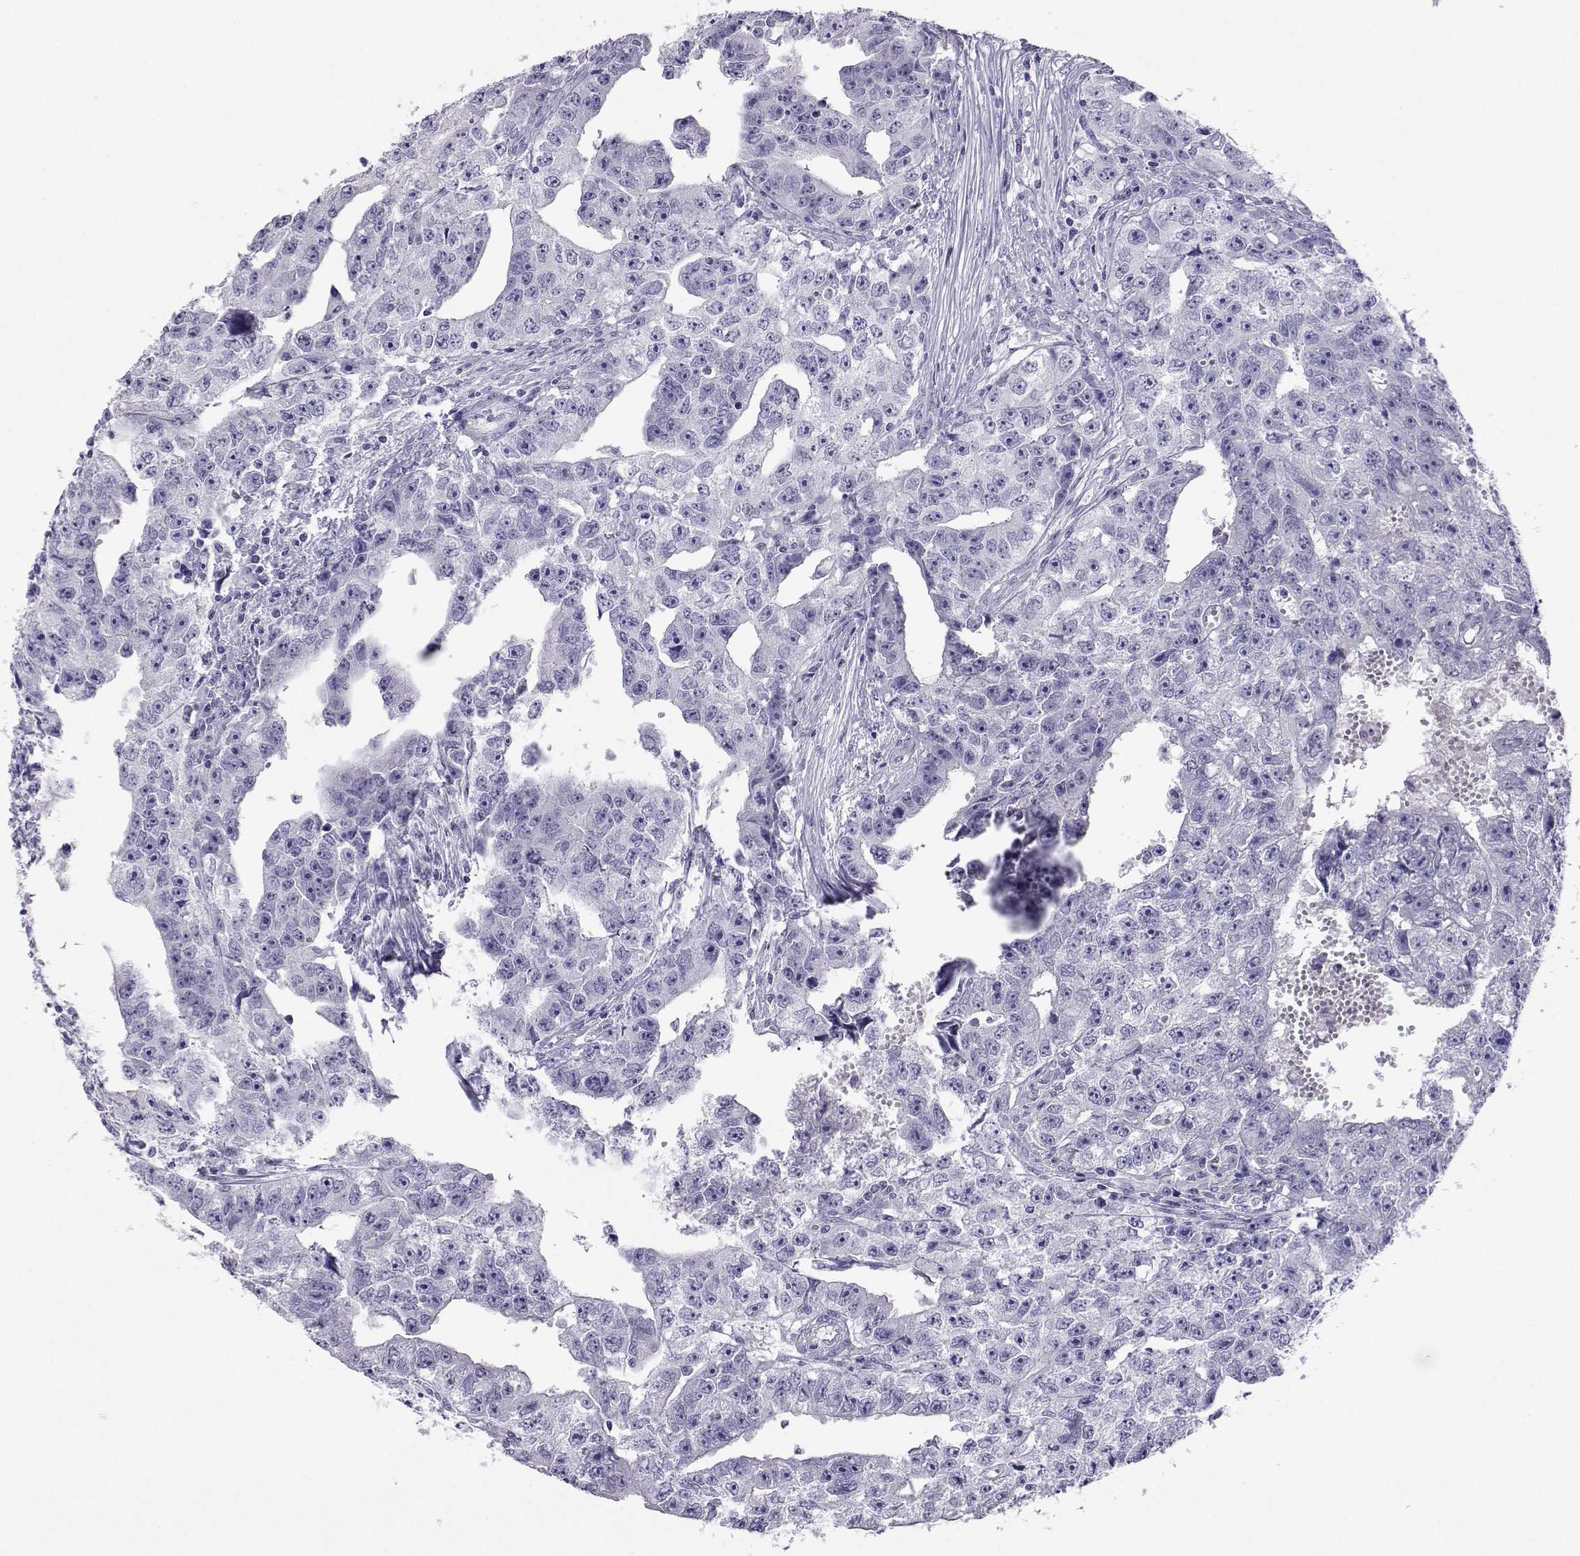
{"staining": {"intensity": "negative", "quantity": "none", "location": "none"}, "tissue": "testis cancer", "cell_type": "Tumor cells", "image_type": "cancer", "snomed": [{"axis": "morphology", "description": "Carcinoma, Embryonal, NOS"}, {"axis": "morphology", "description": "Teratoma, malignant, NOS"}, {"axis": "topography", "description": "Testis"}], "caption": "The photomicrograph reveals no staining of tumor cells in embryonal carcinoma (testis).", "gene": "PLIN4", "patient": {"sex": "male", "age": 24}}